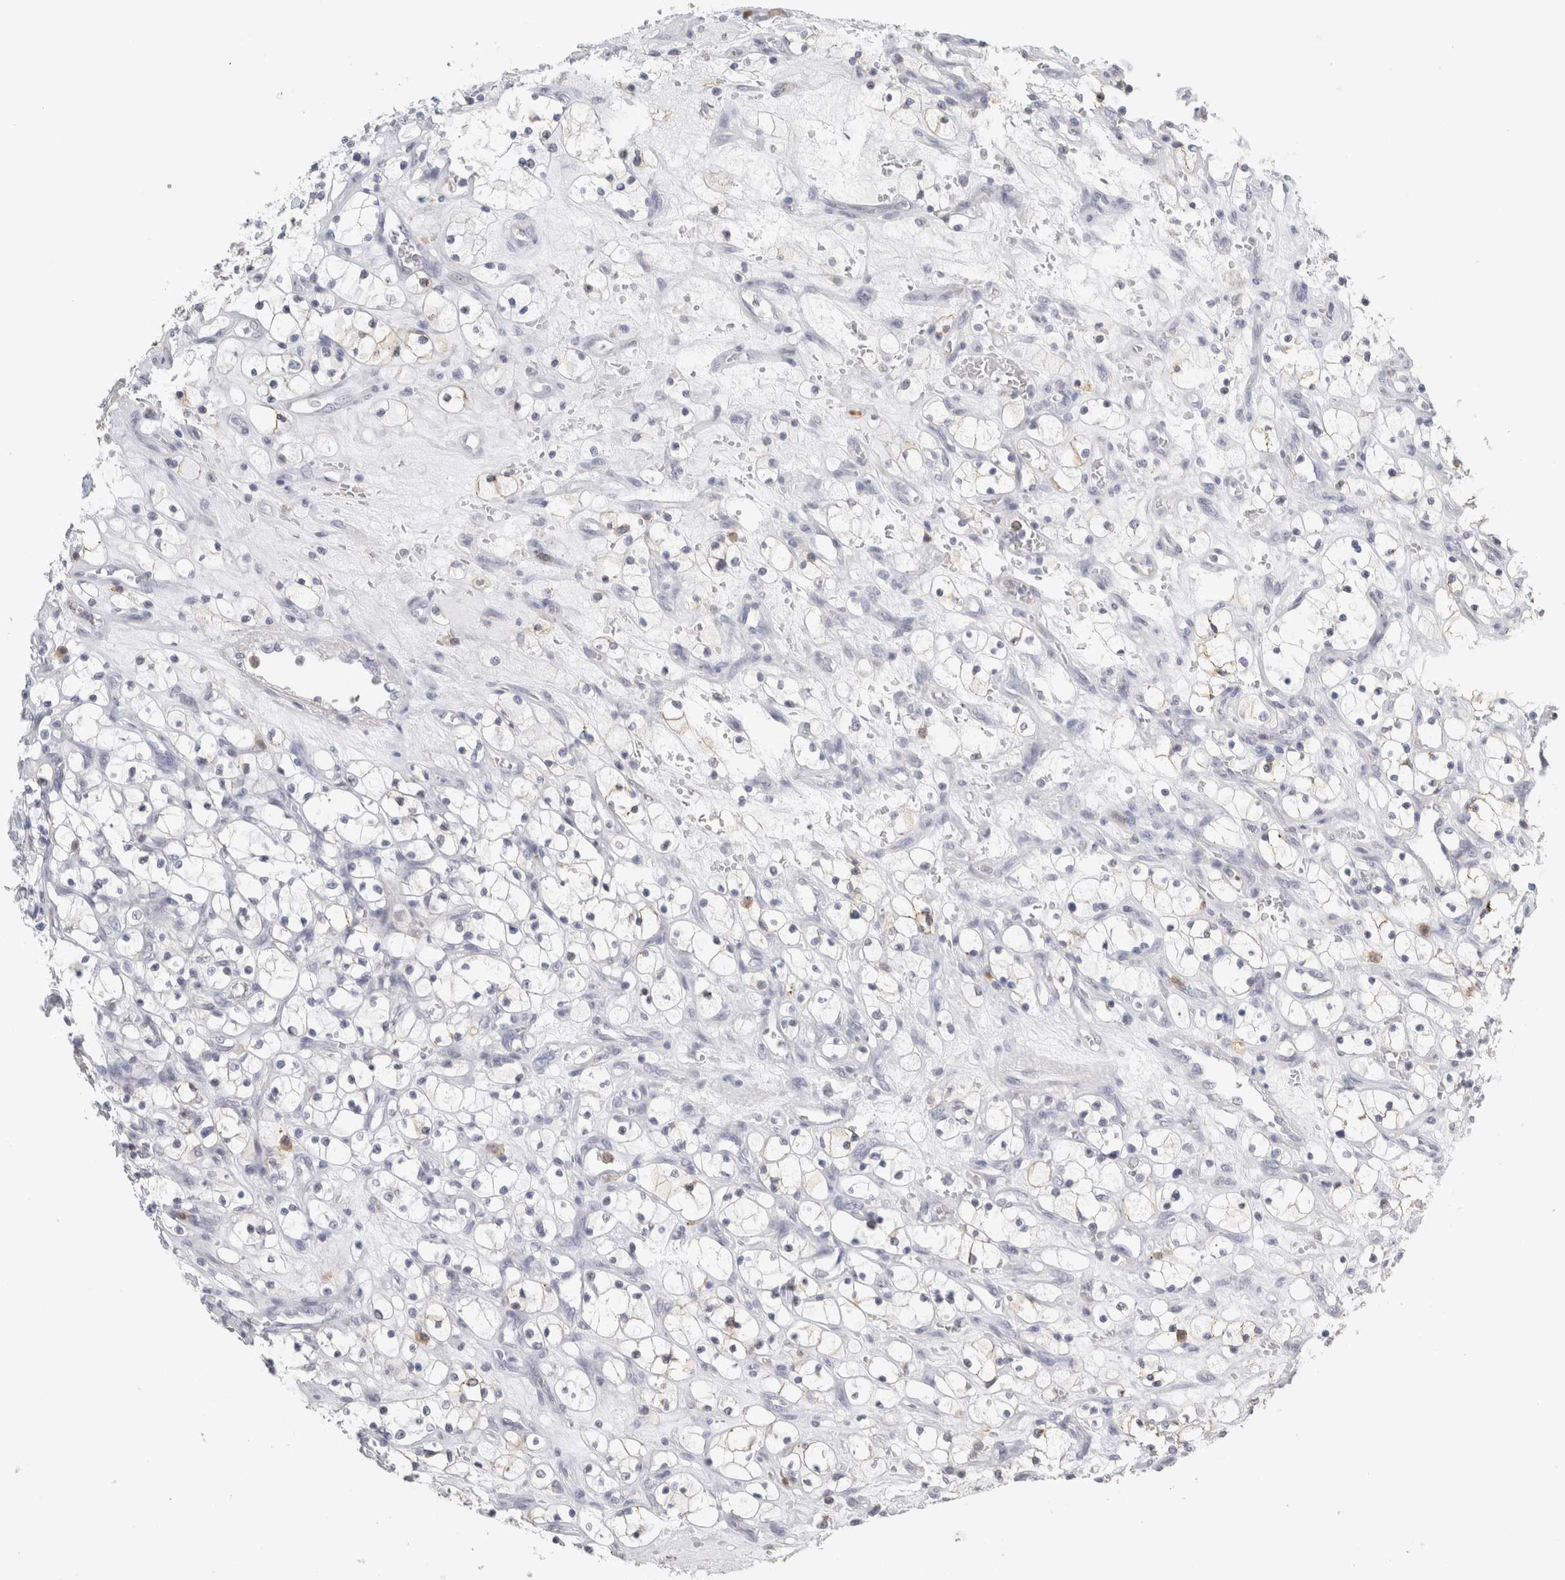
{"staining": {"intensity": "negative", "quantity": "none", "location": "none"}, "tissue": "renal cancer", "cell_type": "Tumor cells", "image_type": "cancer", "snomed": [{"axis": "morphology", "description": "Adenocarcinoma, NOS"}, {"axis": "topography", "description": "Kidney"}], "caption": "Histopathology image shows no protein positivity in tumor cells of renal adenocarcinoma tissue.", "gene": "P2RY2", "patient": {"sex": "female", "age": 69}}